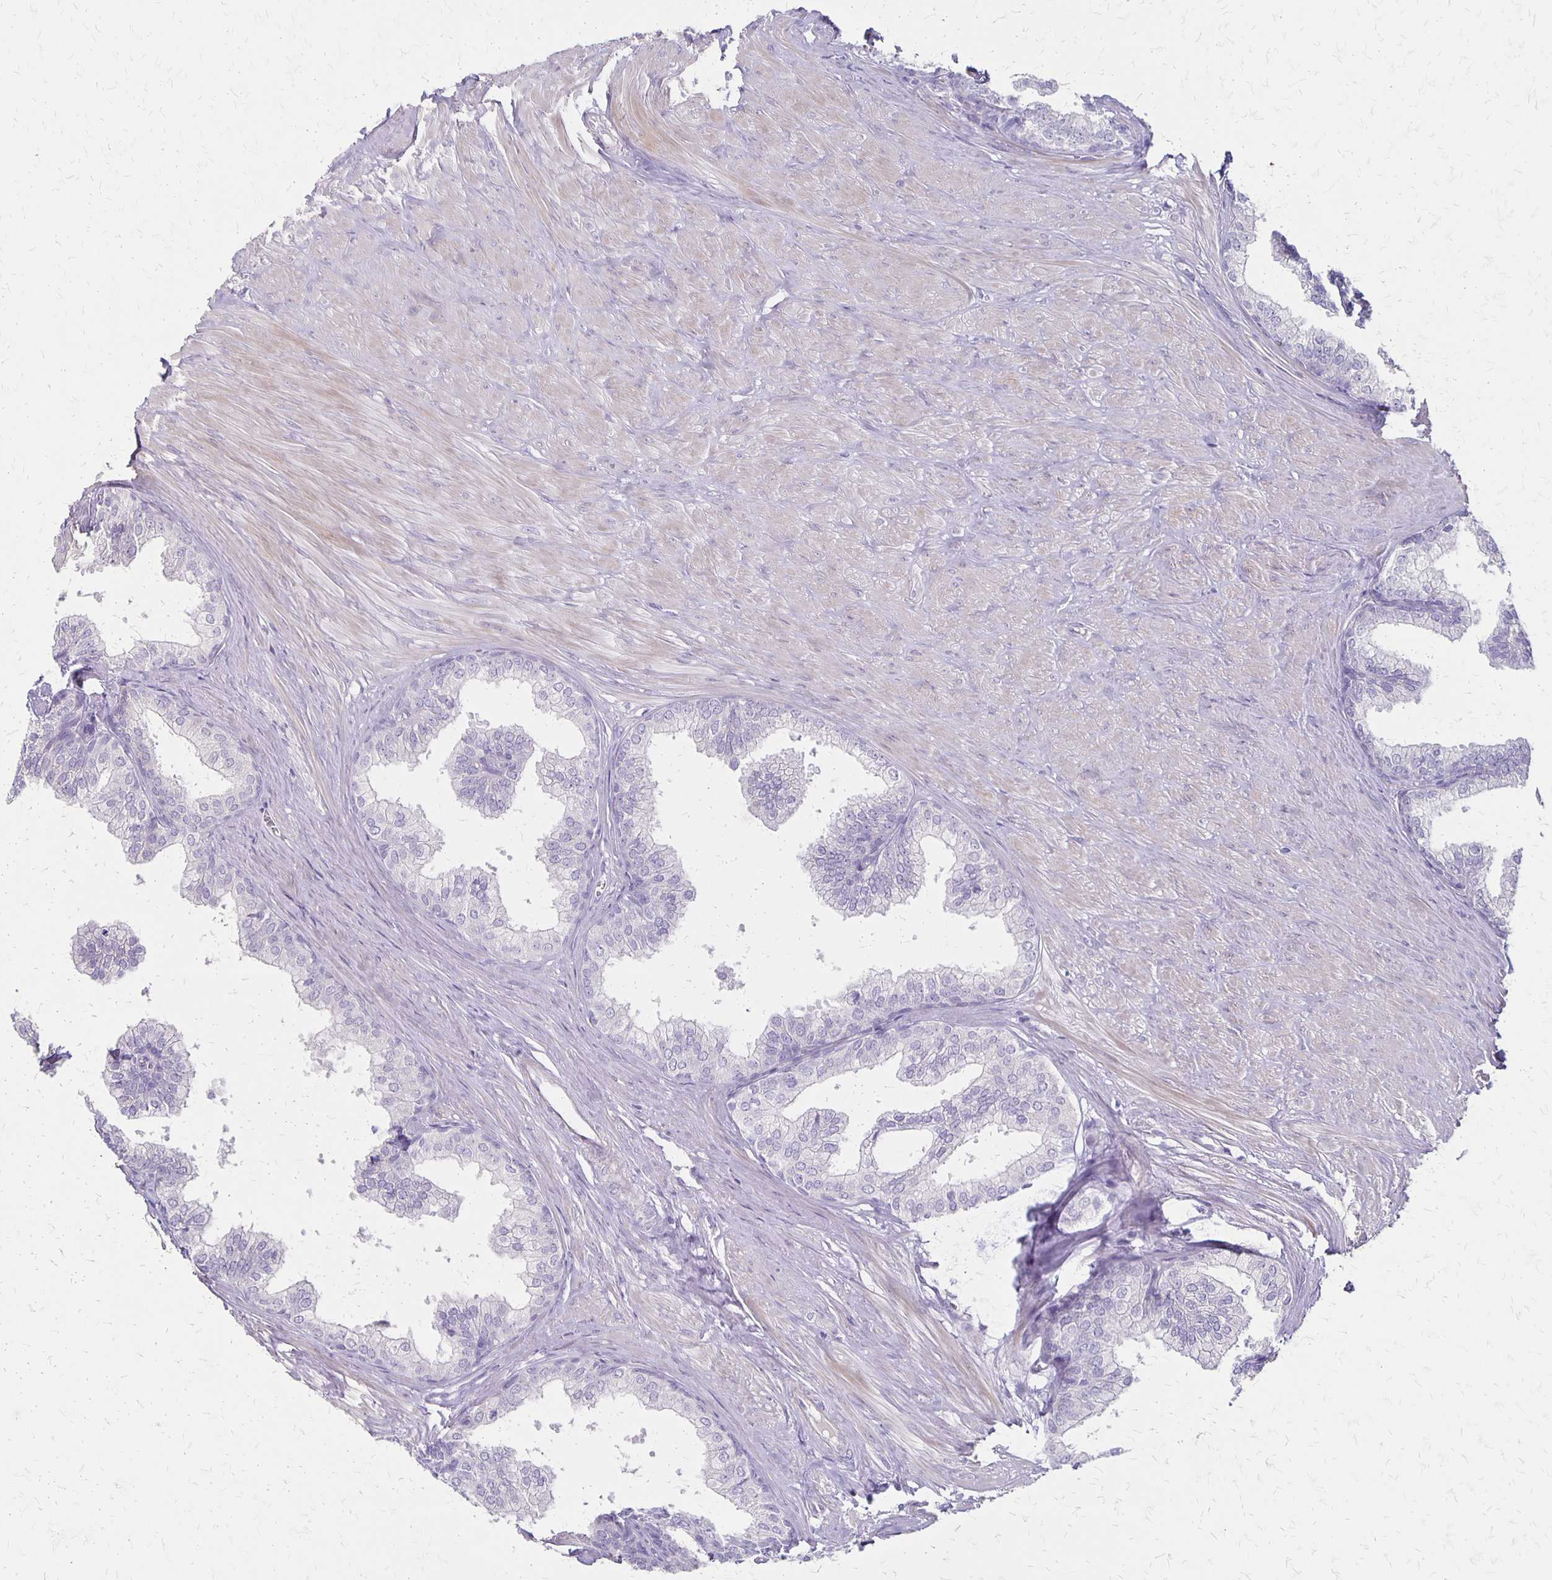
{"staining": {"intensity": "negative", "quantity": "none", "location": "none"}, "tissue": "prostate", "cell_type": "Glandular cells", "image_type": "normal", "snomed": [{"axis": "morphology", "description": "Normal tissue, NOS"}, {"axis": "topography", "description": "Prostate"}, {"axis": "topography", "description": "Peripheral nerve tissue"}], "caption": "Immunohistochemistry (IHC) micrograph of normal prostate stained for a protein (brown), which shows no expression in glandular cells.", "gene": "HOMER1", "patient": {"sex": "male", "age": 55}}